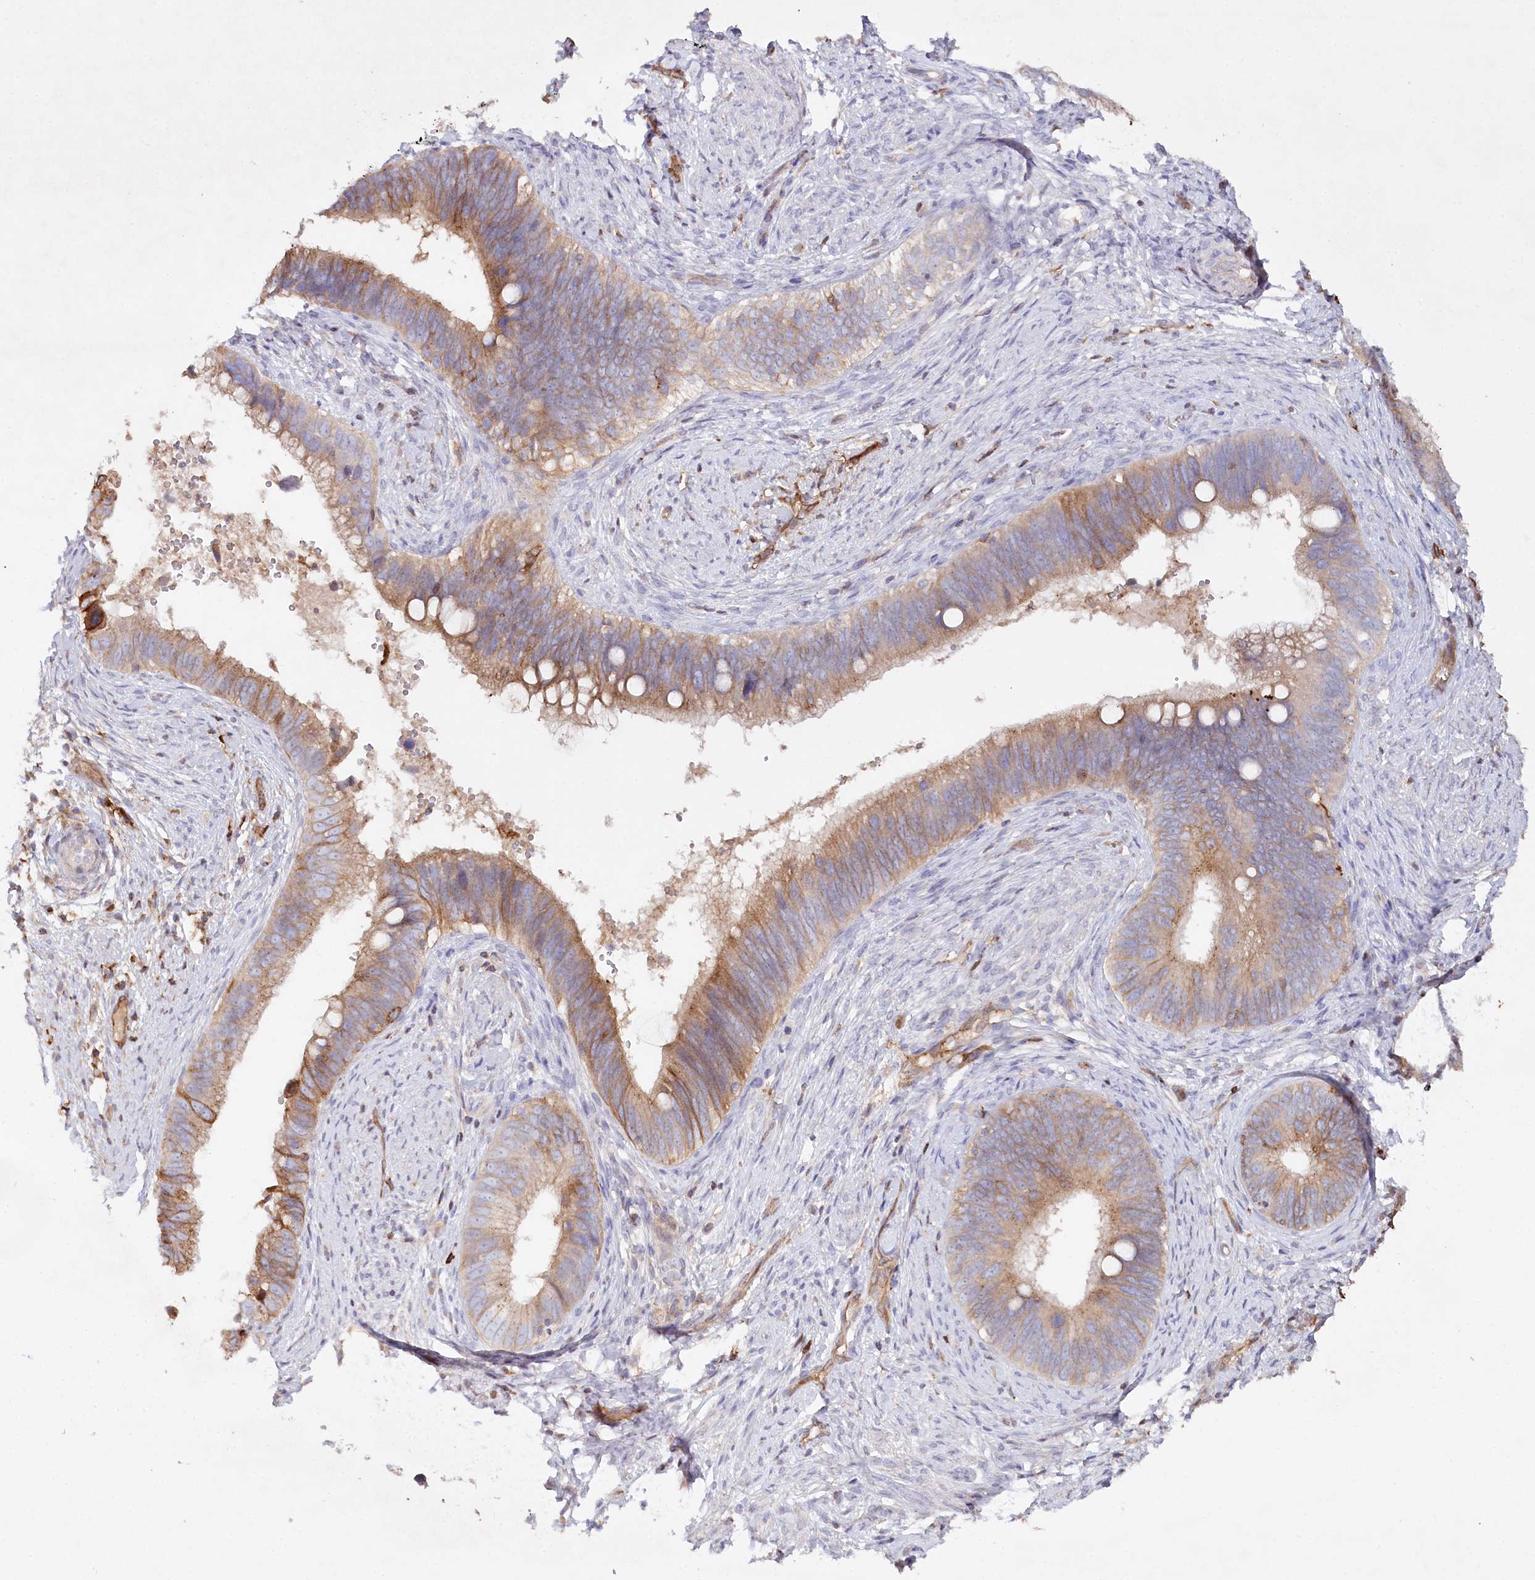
{"staining": {"intensity": "moderate", "quantity": "25%-75%", "location": "cytoplasmic/membranous"}, "tissue": "cervical cancer", "cell_type": "Tumor cells", "image_type": "cancer", "snomed": [{"axis": "morphology", "description": "Adenocarcinoma, NOS"}, {"axis": "topography", "description": "Cervix"}], "caption": "Immunohistochemical staining of human cervical cancer (adenocarcinoma) demonstrates medium levels of moderate cytoplasmic/membranous protein expression in approximately 25%-75% of tumor cells.", "gene": "RBP5", "patient": {"sex": "female", "age": 42}}